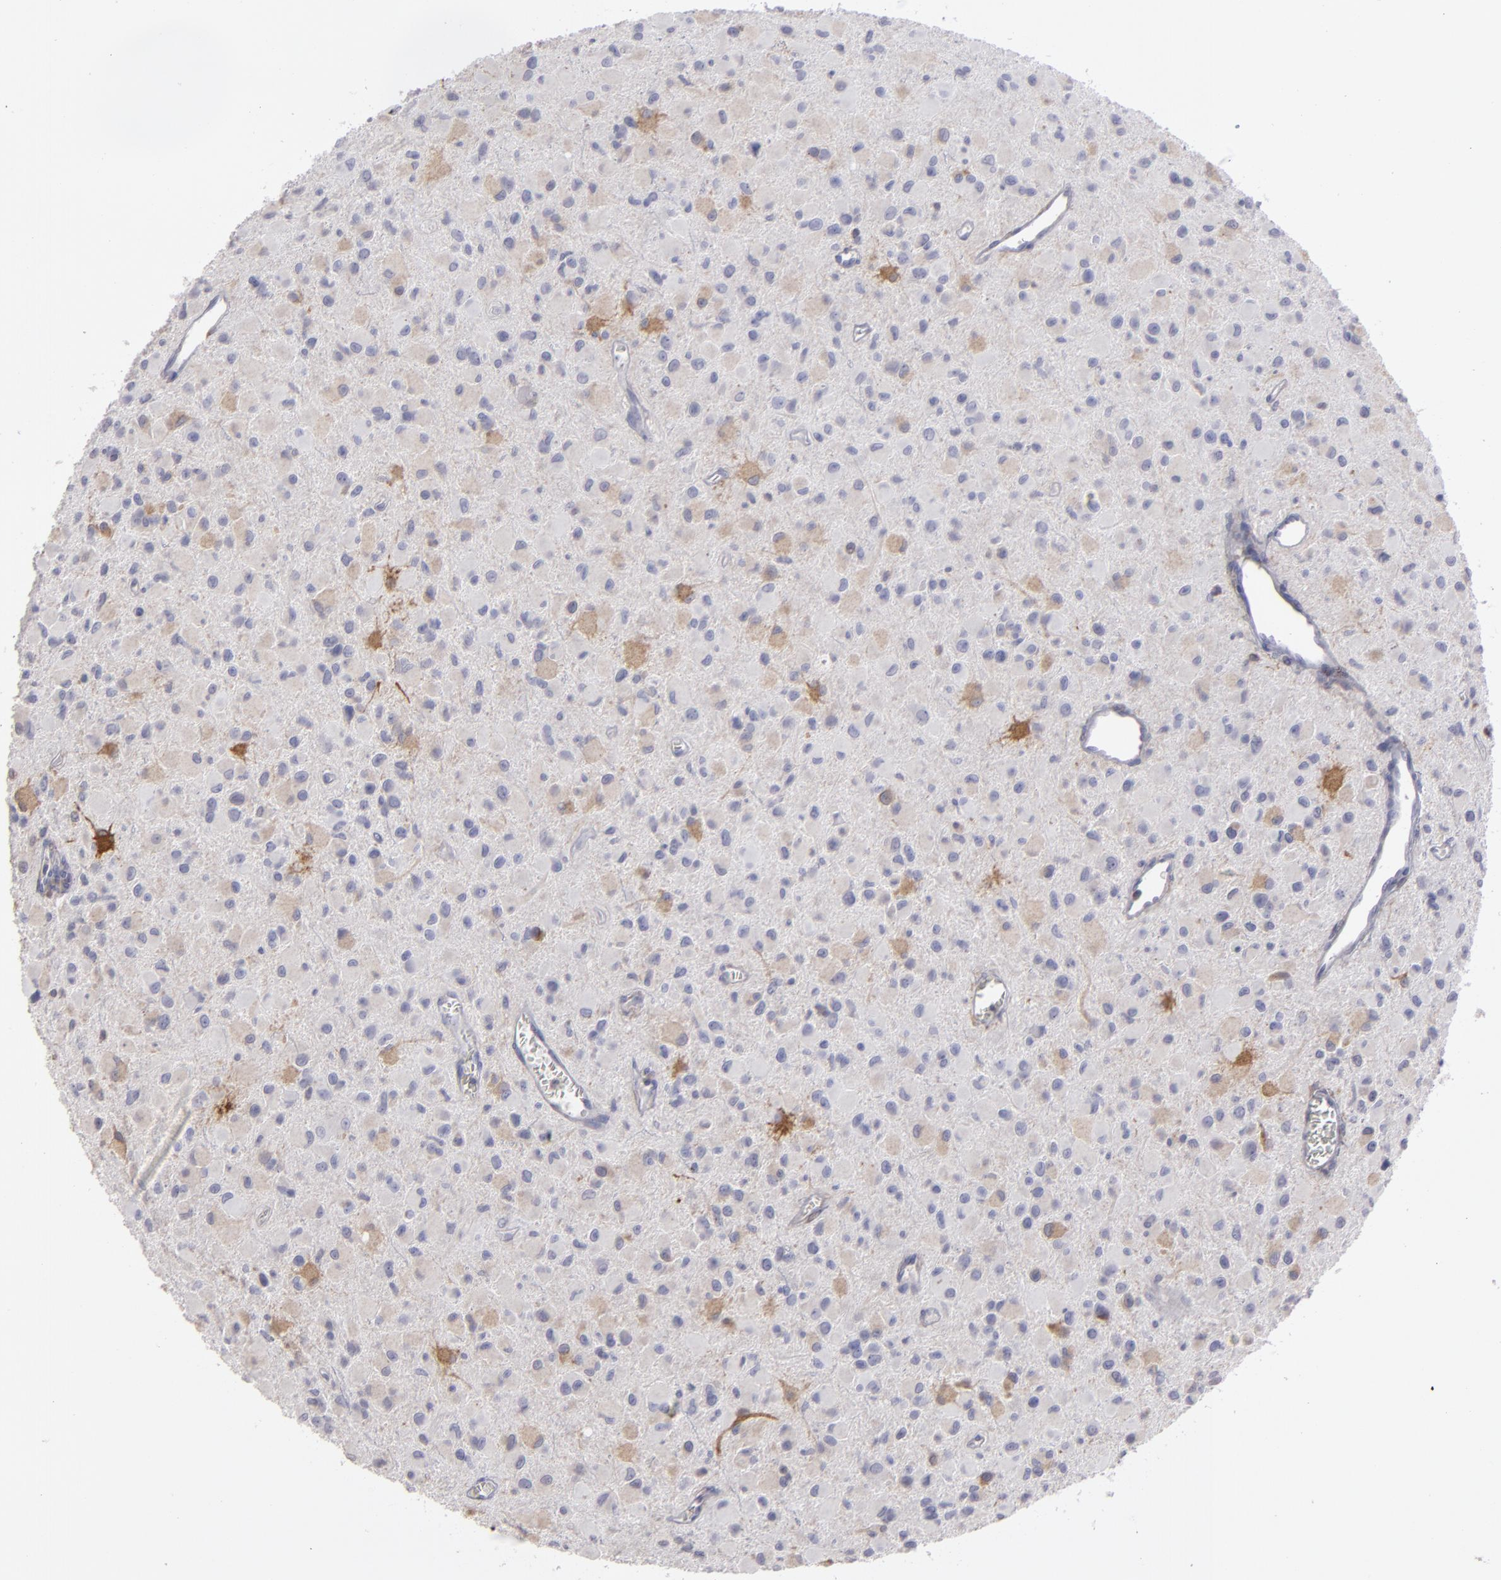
{"staining": {"intensity": "weak", "quantity": "<25%", "location": "cytoplasmic/membranous"}, "tissue": "glioma", "cell_type": "Tumor cells", "image_type": "cancer", "snomed": [{"axis": "morphology", "description": "Glioma, malignant, Low grade"}, {"axis": "topography", "description": "Brain"}], "caption": "Tumor cells are negative for protein expression in human malignant glioma (low-grade). (IHC, brightfield microscopy, high magnification).", "gene": "SEMA3G", "patient": {"sex": "male", "age": 42}}